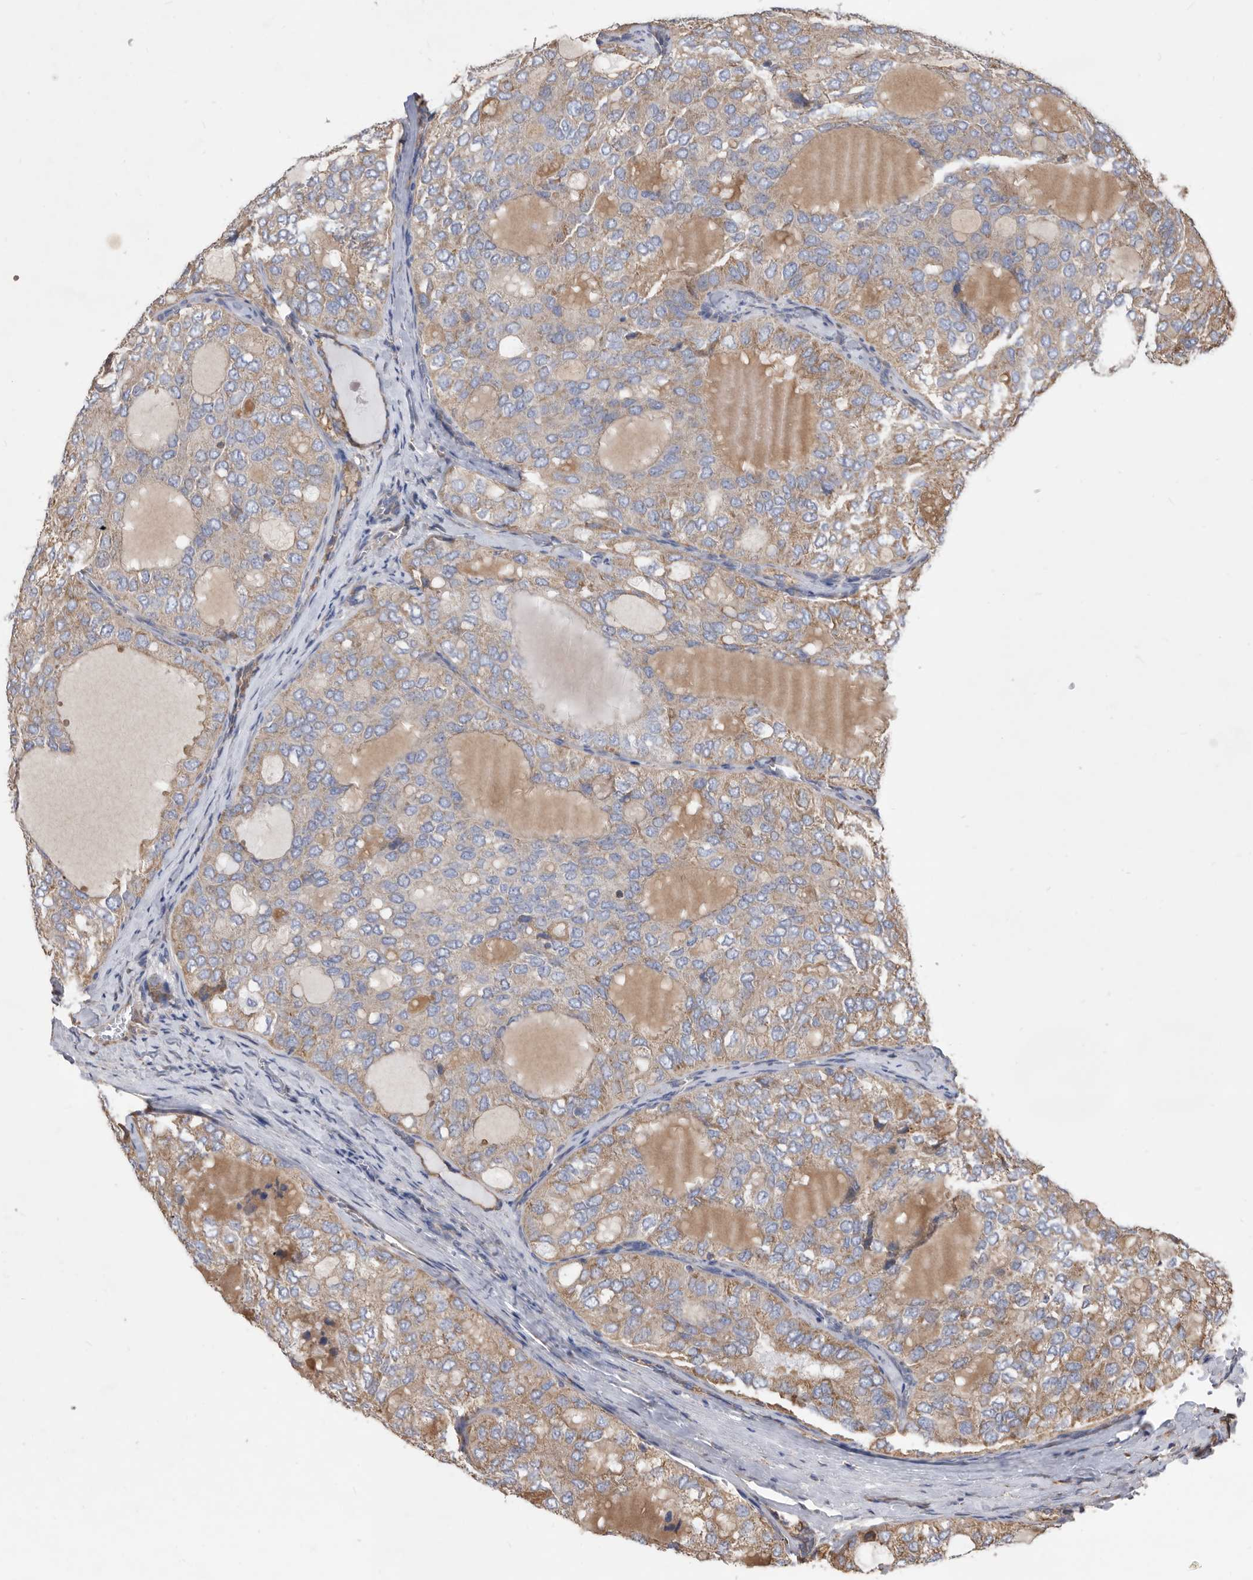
{"staining": {"intensity": "moderate", "quantity": ">75%", "location": "cytoplasmic/membranous"}, "tissue": "thyroid cancer", "cell_type": "Tumor cells", "image_type": "cancer", "snomed": [{"axis": "morphology", "description": "Follicular adenoma carcinoma, NOS"}, {"axis": "topography", "description": "Thyroid gland"}], "caption": "IHC (DAB) staining of thyroid follicular adenoma carcinoma shows moderate cytoplasmic/membranous protein expression in approximately >75% of tumor cells.", "gene": "ATP13A3", "patient": {"sex": "male", "age": 75}}